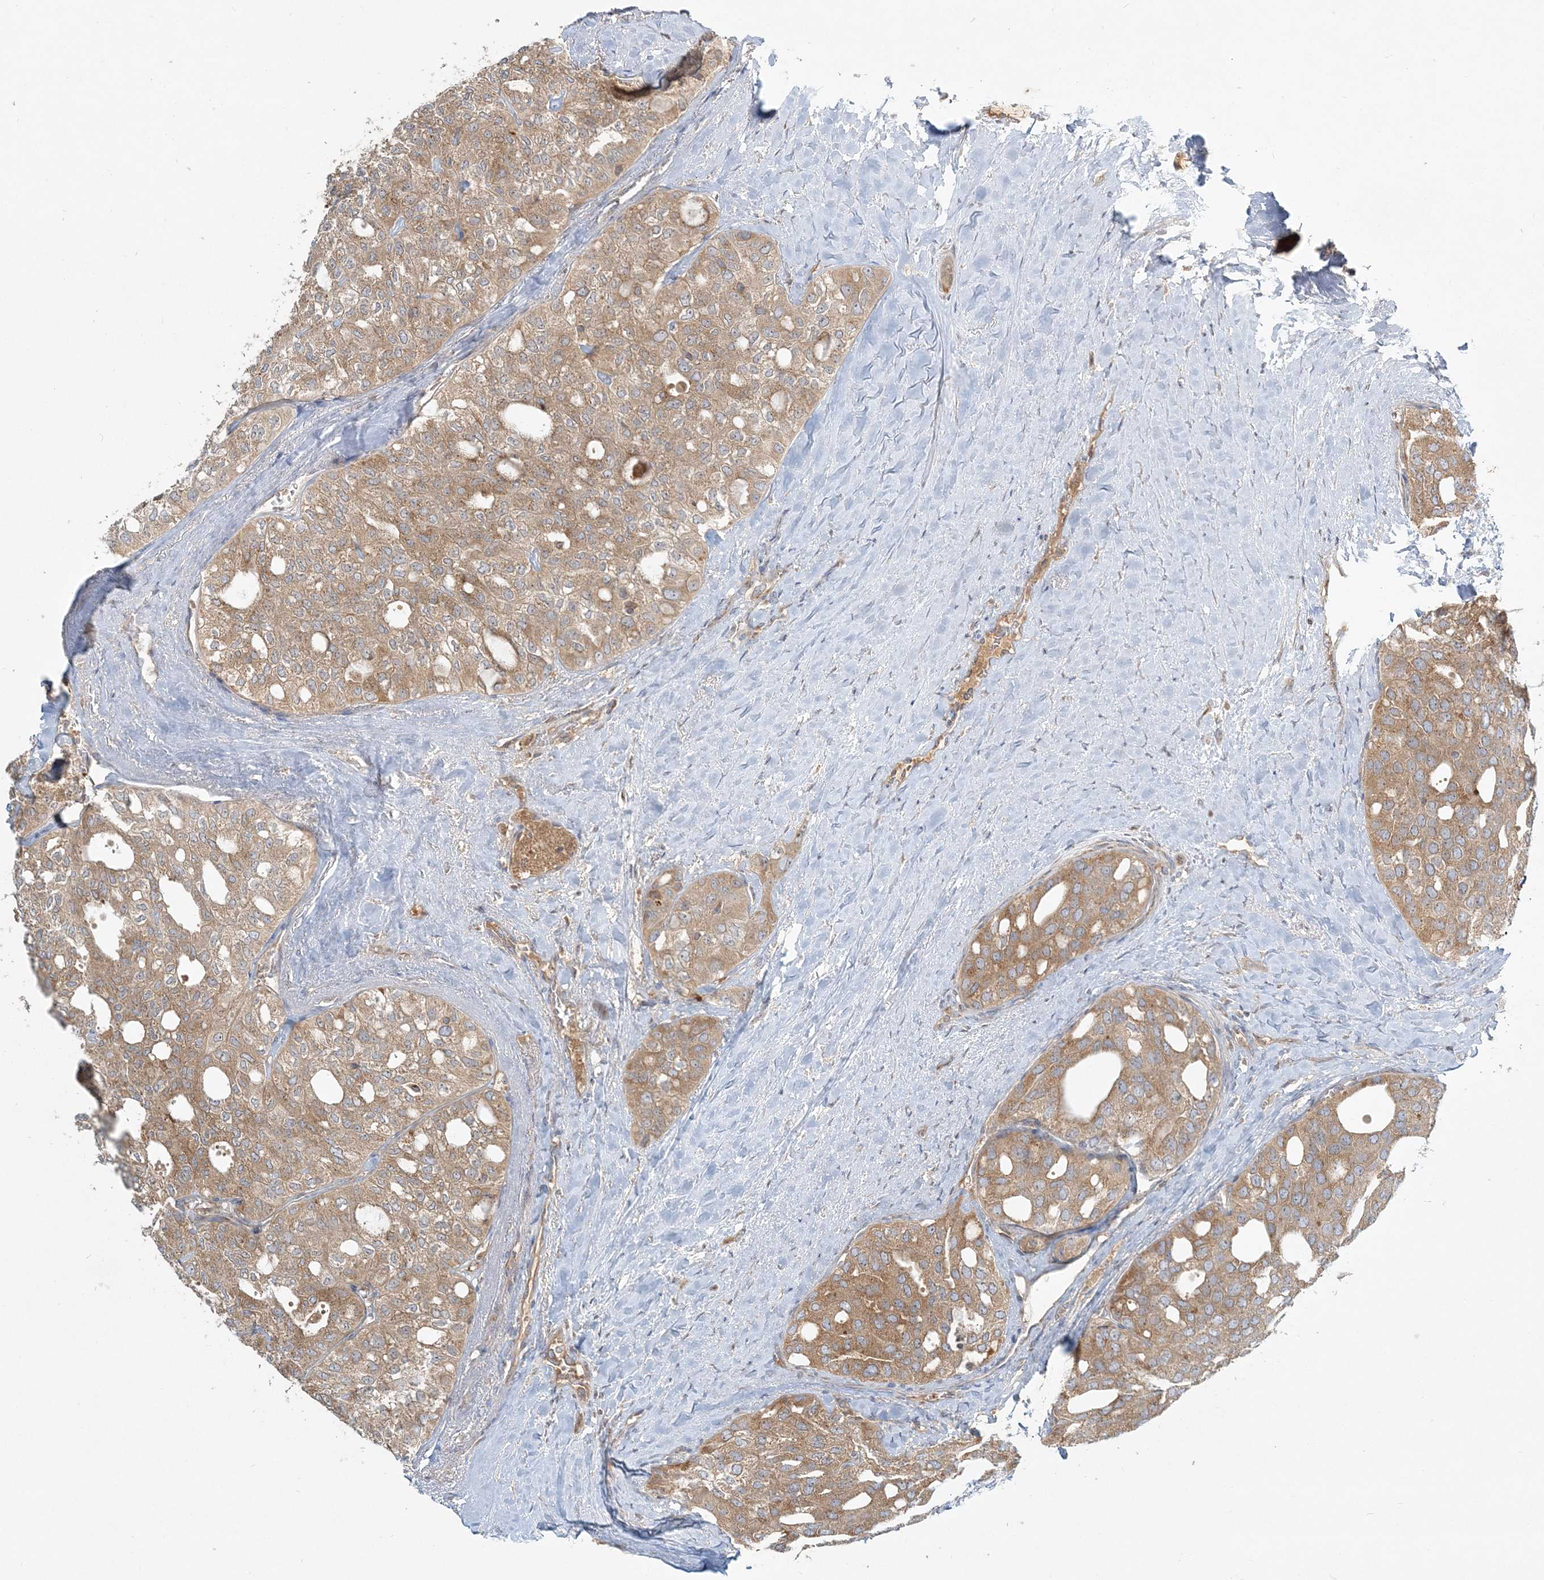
{"staining": {"intensity": "moderate", "quantity": ">75%", "location": "cytoplasmic/membranous"}, "tissue": "thyroid cancer", "cell_type": "Tumor cells", "image_type": "cancer", "snomed": [{"axis": "morphology", "description": "Follicular adenoma carcinoma, NOS"}, {"axis": "topography", "description": "Thyroid gland"}], "caption": "Protein expression analysis of human thyroid cancer reveals moderate cytoplasmic/membranous expression in approximately >75% of tumor cells. Immunohistochemistry (ihc) stains the protein in brown and the nuclei are stained blue.", "gene": "AP1AR", "patient": {"sex": "male", "age": 75}}